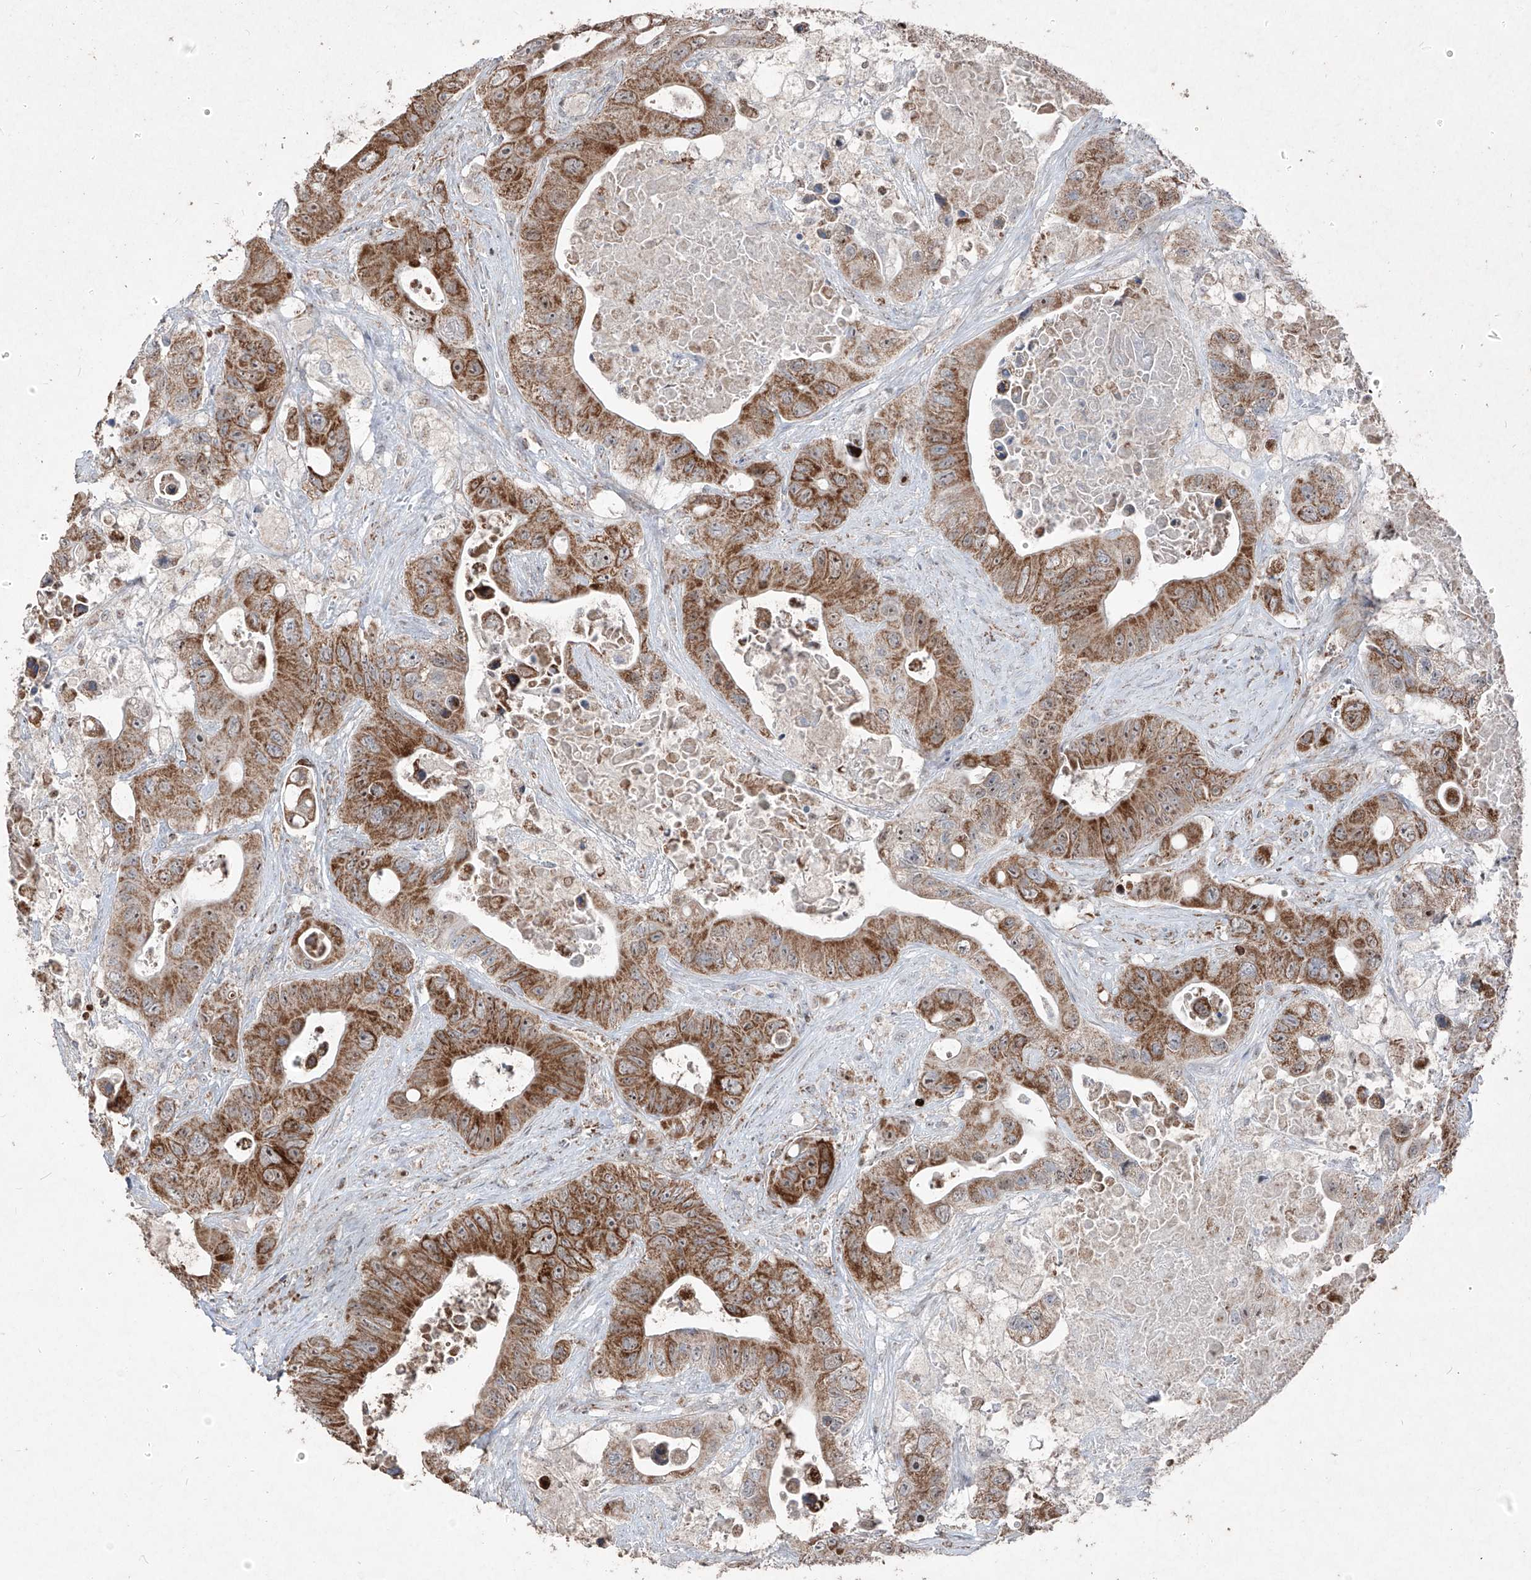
{"staining": {"intensity": "moderate", "quantity": ">75%", "location": "cytoplasmic/membranous"}, "tissue": "colorectal cancer", "cell_type": "Tumor cells", "image_type": "cancer", "snomed": [{"axis": "morphology", "description": "Adenocarcinoma, NOS"}, {"axis": "topography", "description": "Colon"}], "caption": "The histopathology image demonstrates a brown stain indicating the presence of a protein in the cytoplasmic/membranous of tumor cells in colorectal cancer.", "gene": "NDUFB3", "patient": {"sex": "female", "age": 46}}